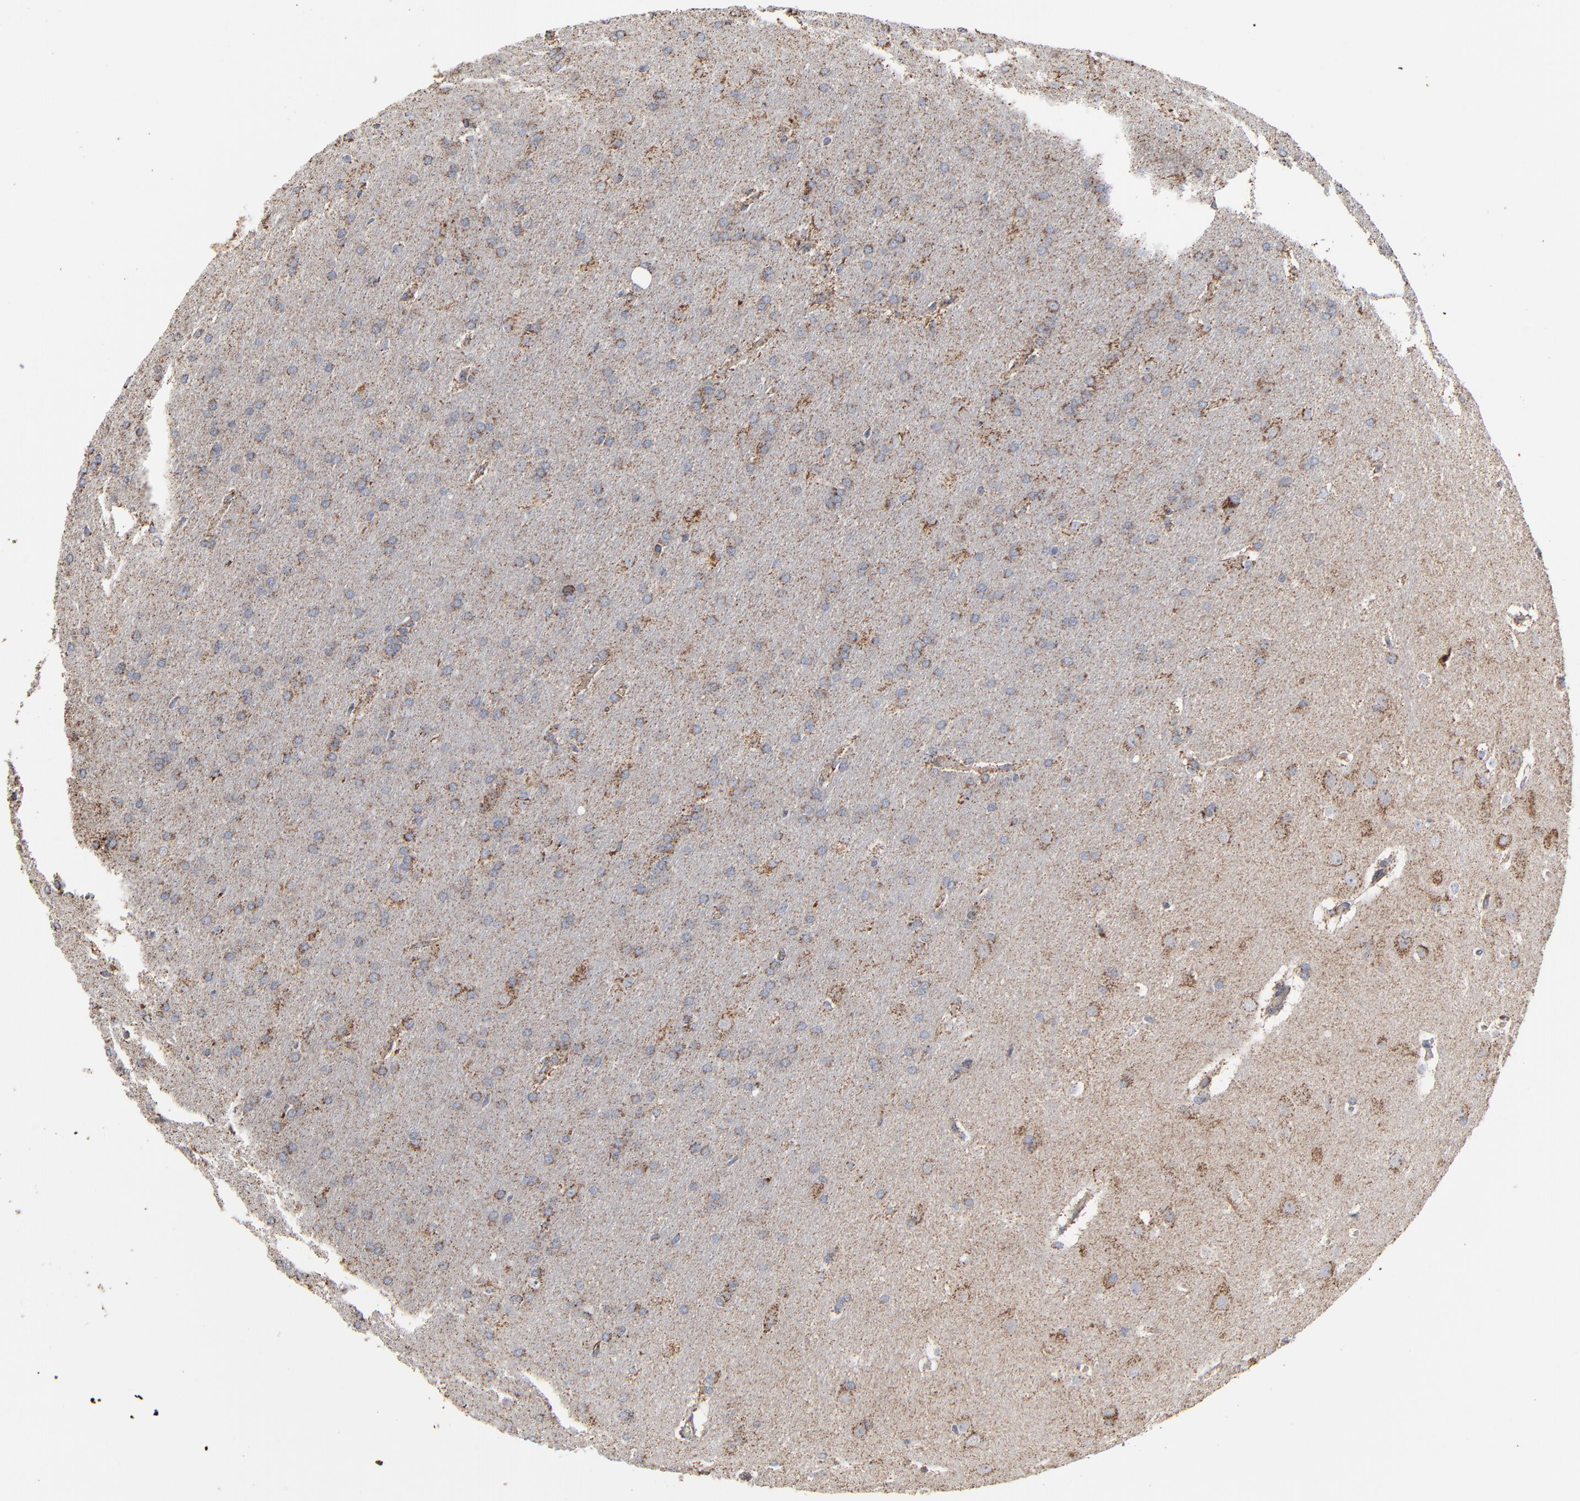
{"staining": {"intensity": "moderate", "quantity": "<25%", "location": "cytoplasmic/membranous"}, "tissue": "glioma", "cell_type": "Tumor cells", "image_type": "cancer", "snomed": [{"axis": "morphology", "description": "Glioma, malignant, Low grade"}, {"axis": "topography", "description": "Brain"}], "caption": "IHC histopathology image of malignant glioma (low-grade) stained for a protein (brown), which reveals low levels of moderate cytoplasmic/membranous positivity in approximately <25% of tumor cells.", "gene": "UQCRC1", "patient": {"sex": "female", "age": 32}}